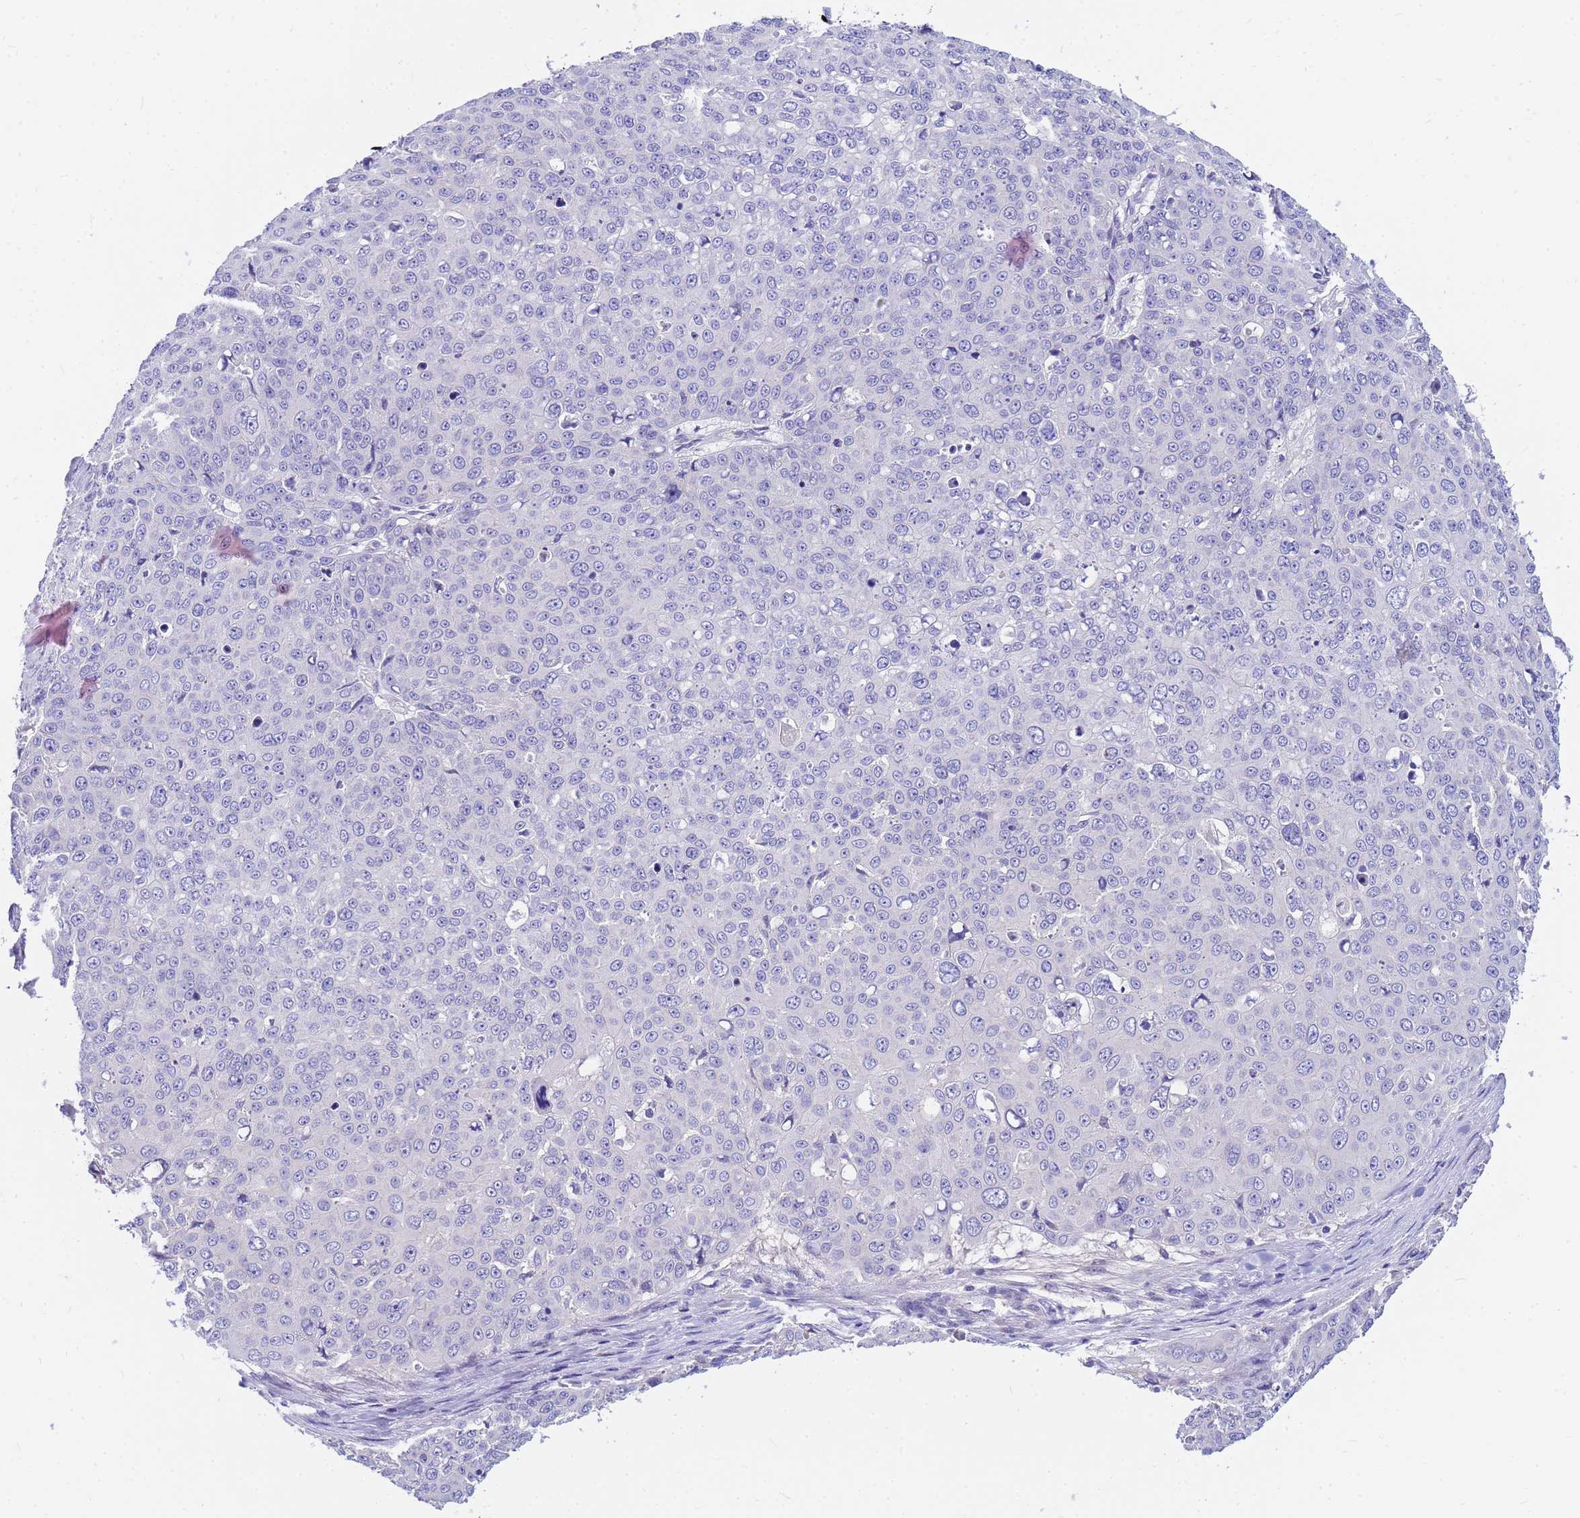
{"staining": {"intensity": "negative", "quantity": "none", "location": "none"}, "tissue": "skin cancer", "cell_type": "Tumor cells", "image_type": "cancer", "snomed": [{"axis": "morphology", "description": "Squamous cell carcinoma, NOS"}, {"axis": "topography", "description": "Skin"}], "caption": "Micrograph shows no significant protein positivity in tumor cells of squamous cell carcinoma (skin).", "gene": "DPRX", "patient": {"sex": "male", "age": 71}}